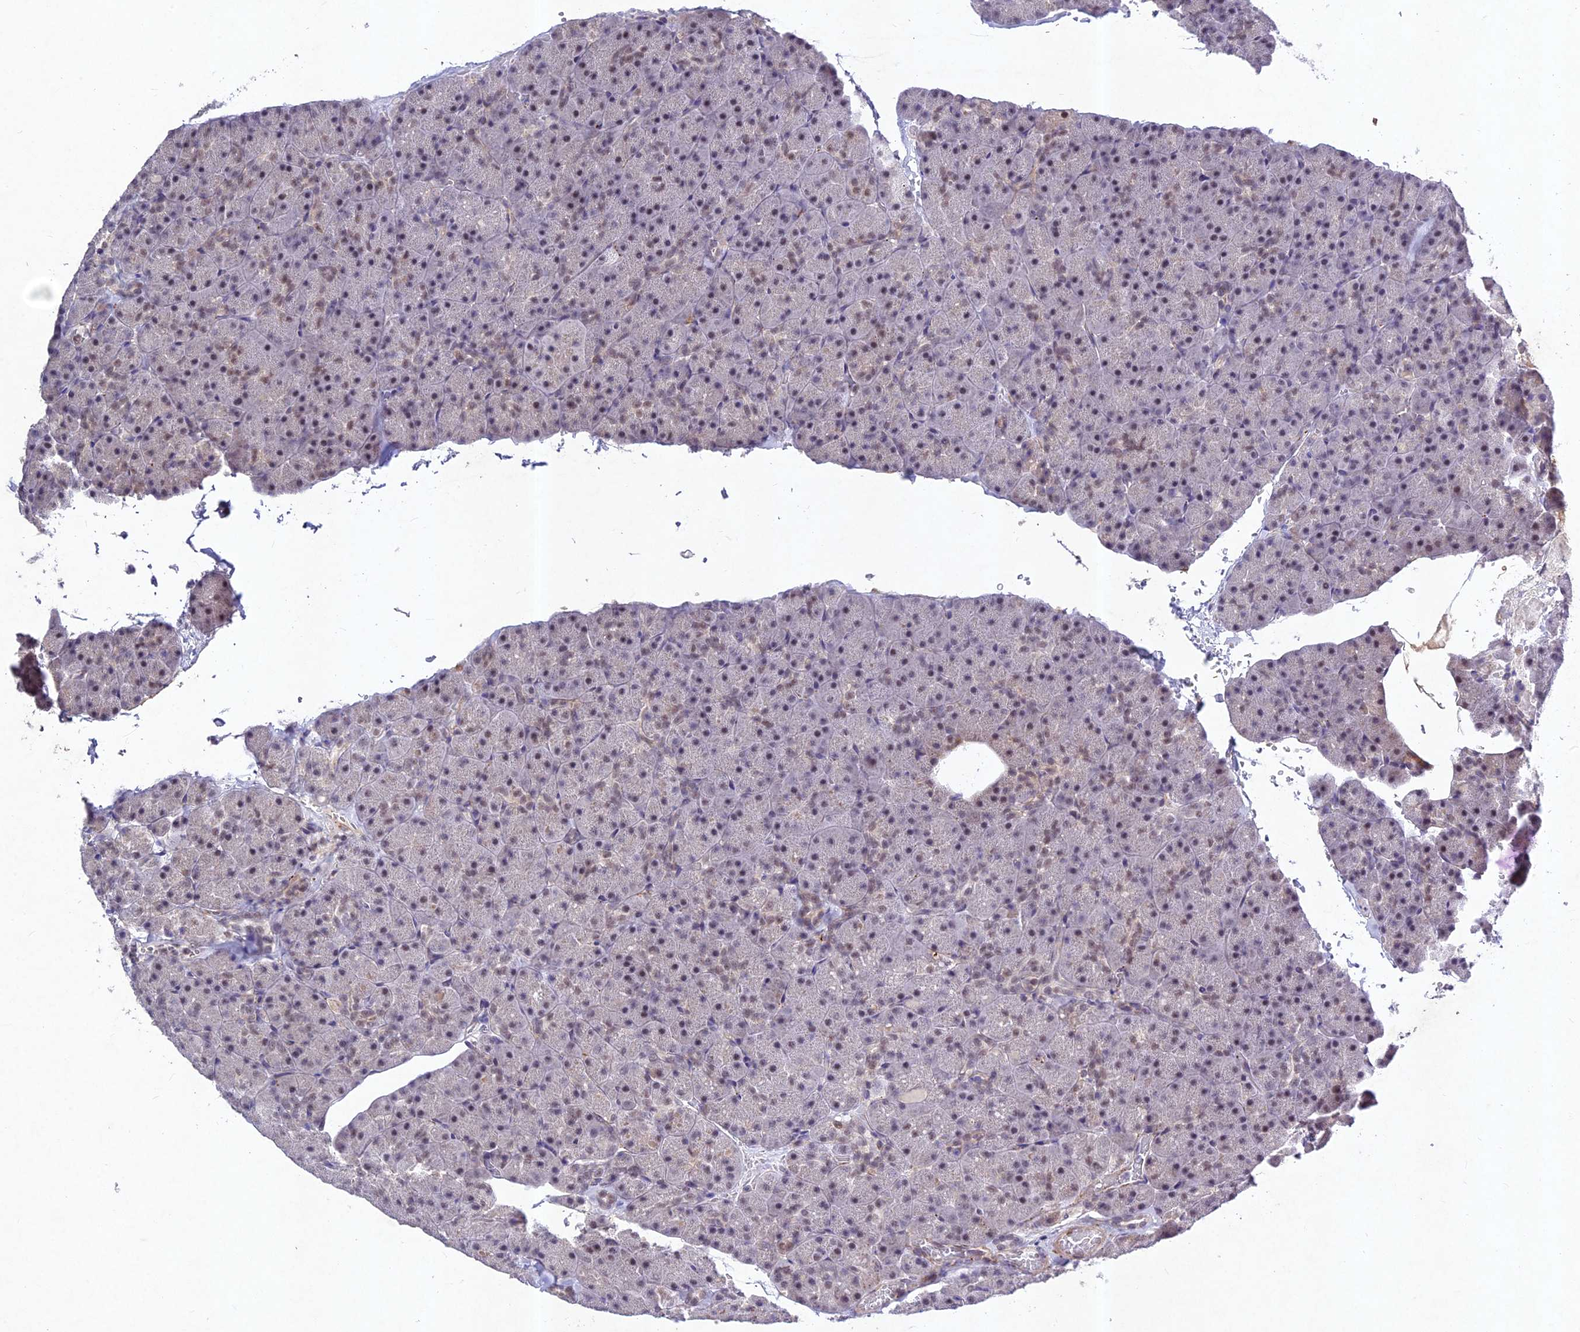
{"staining": {"intensity": "weak", "quantity": "25%-75%", "location": "nuclear"}, "tissue": "pancreas", "cell_type": "Exocrine glandular cells", "image_type": "normal", "snomed": [{"axis": "morphology", "description": "Normal tissue, NOS"}, {"axis": "topography", "description": "Pancreas"}], "caption": "IHC staining of benign pancreas, which reveals low levels of weak nuclear positivity in approximately 25%-75% of exocrine glandular cells indicating weak nuclear protein expression. The staining was performed using DAB (brown) for protein detection and nuclei were counterstained in hematoxylin (blue).", "gene": "RAVER1", "patient": {"sex": "male", "age": 36}}